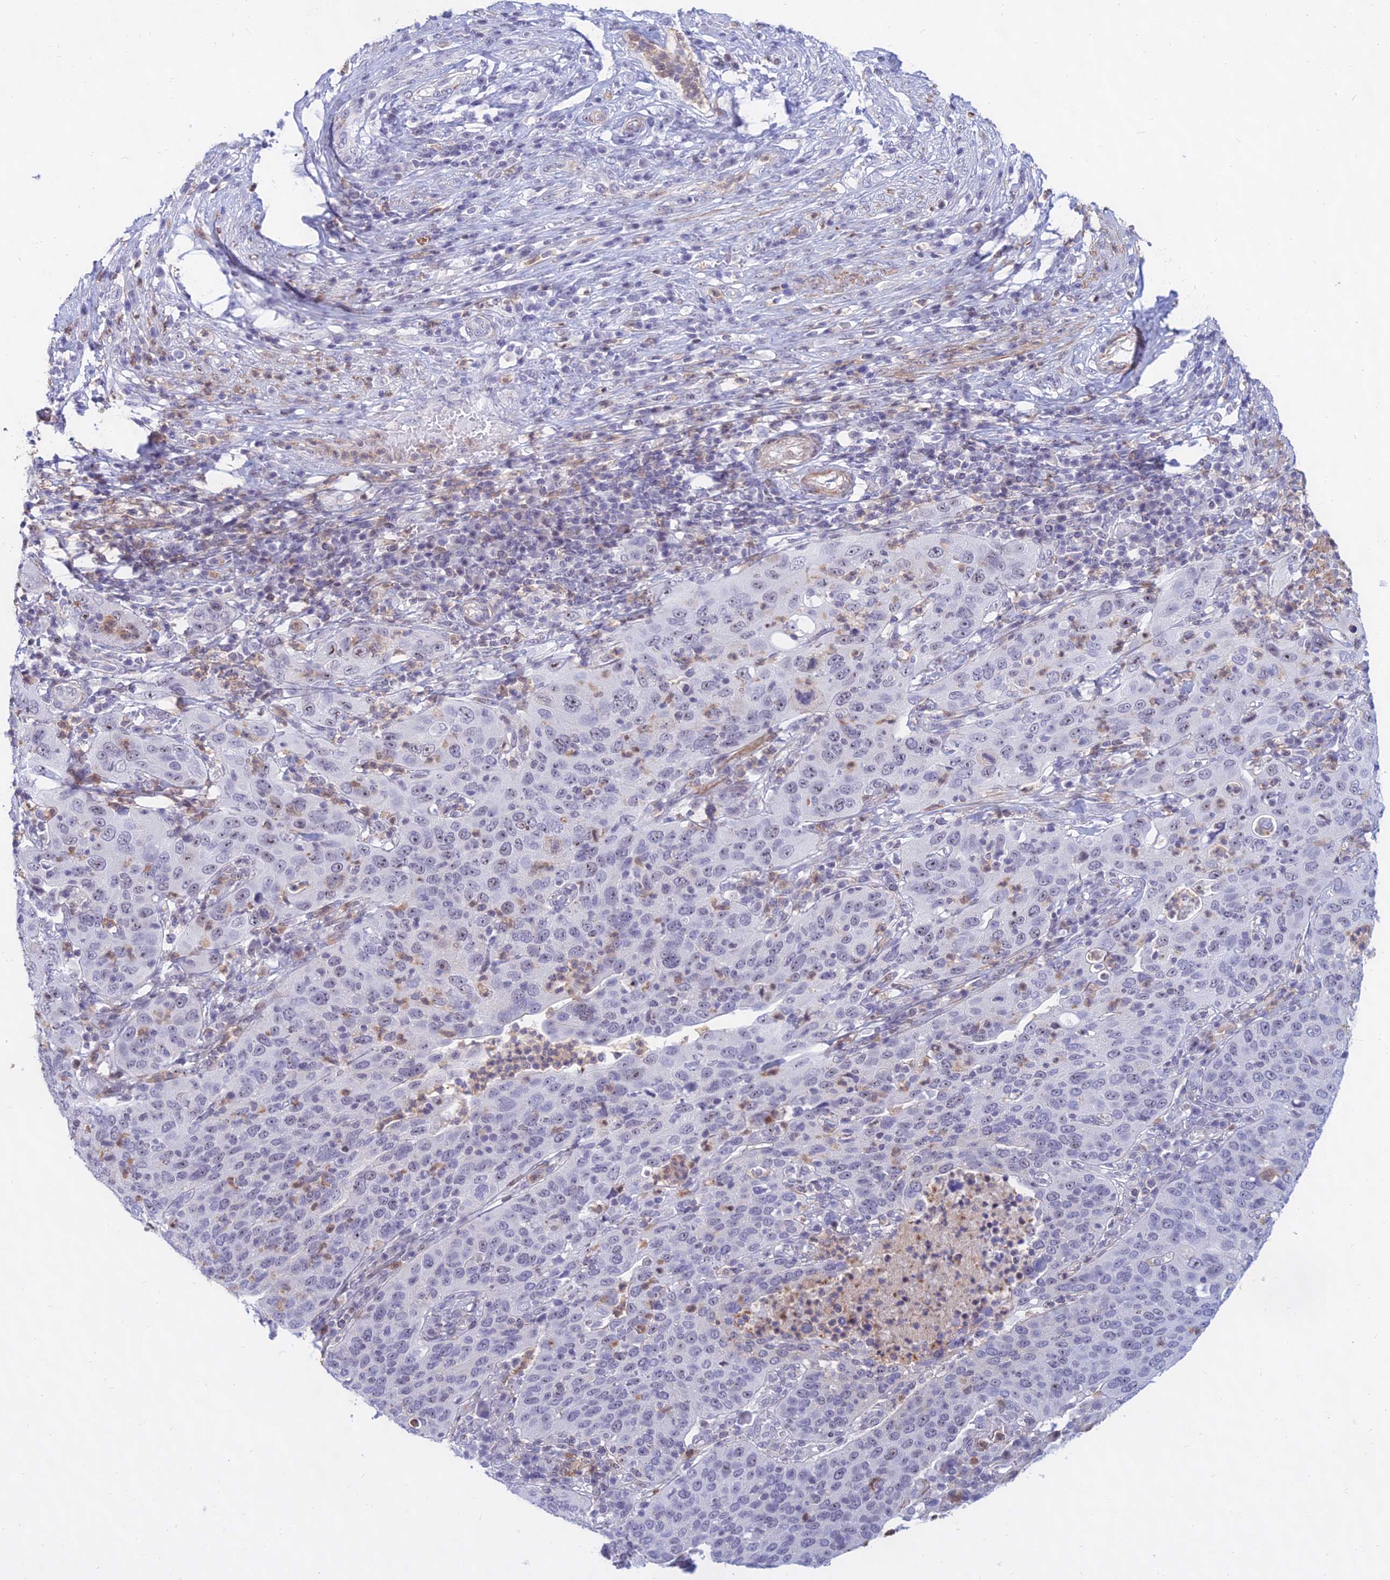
{"staining": {"intensity": "negative", "quantity": "none", "location": "none"}, "tissue": "cervical cancer", "cell_type": "Tumor cells", "image_type": "cancer", "snomed": [{"axis": "morphology", "description": "Squamous cell carcinoma, NOS"}, {"axis": "topography", "description": "Cervix"}], "caption": "Immunohistochemistry (IHC) histopathology image of neoplastic tissue: human cervical cancer (squamous cell carcinoma) stained with DAB (3,3'-diaminobenzidine) exhibits no significant protein expression in tumor cells.", "gene": "KRR1", "patient": {"sex": "female", "age": 36}}